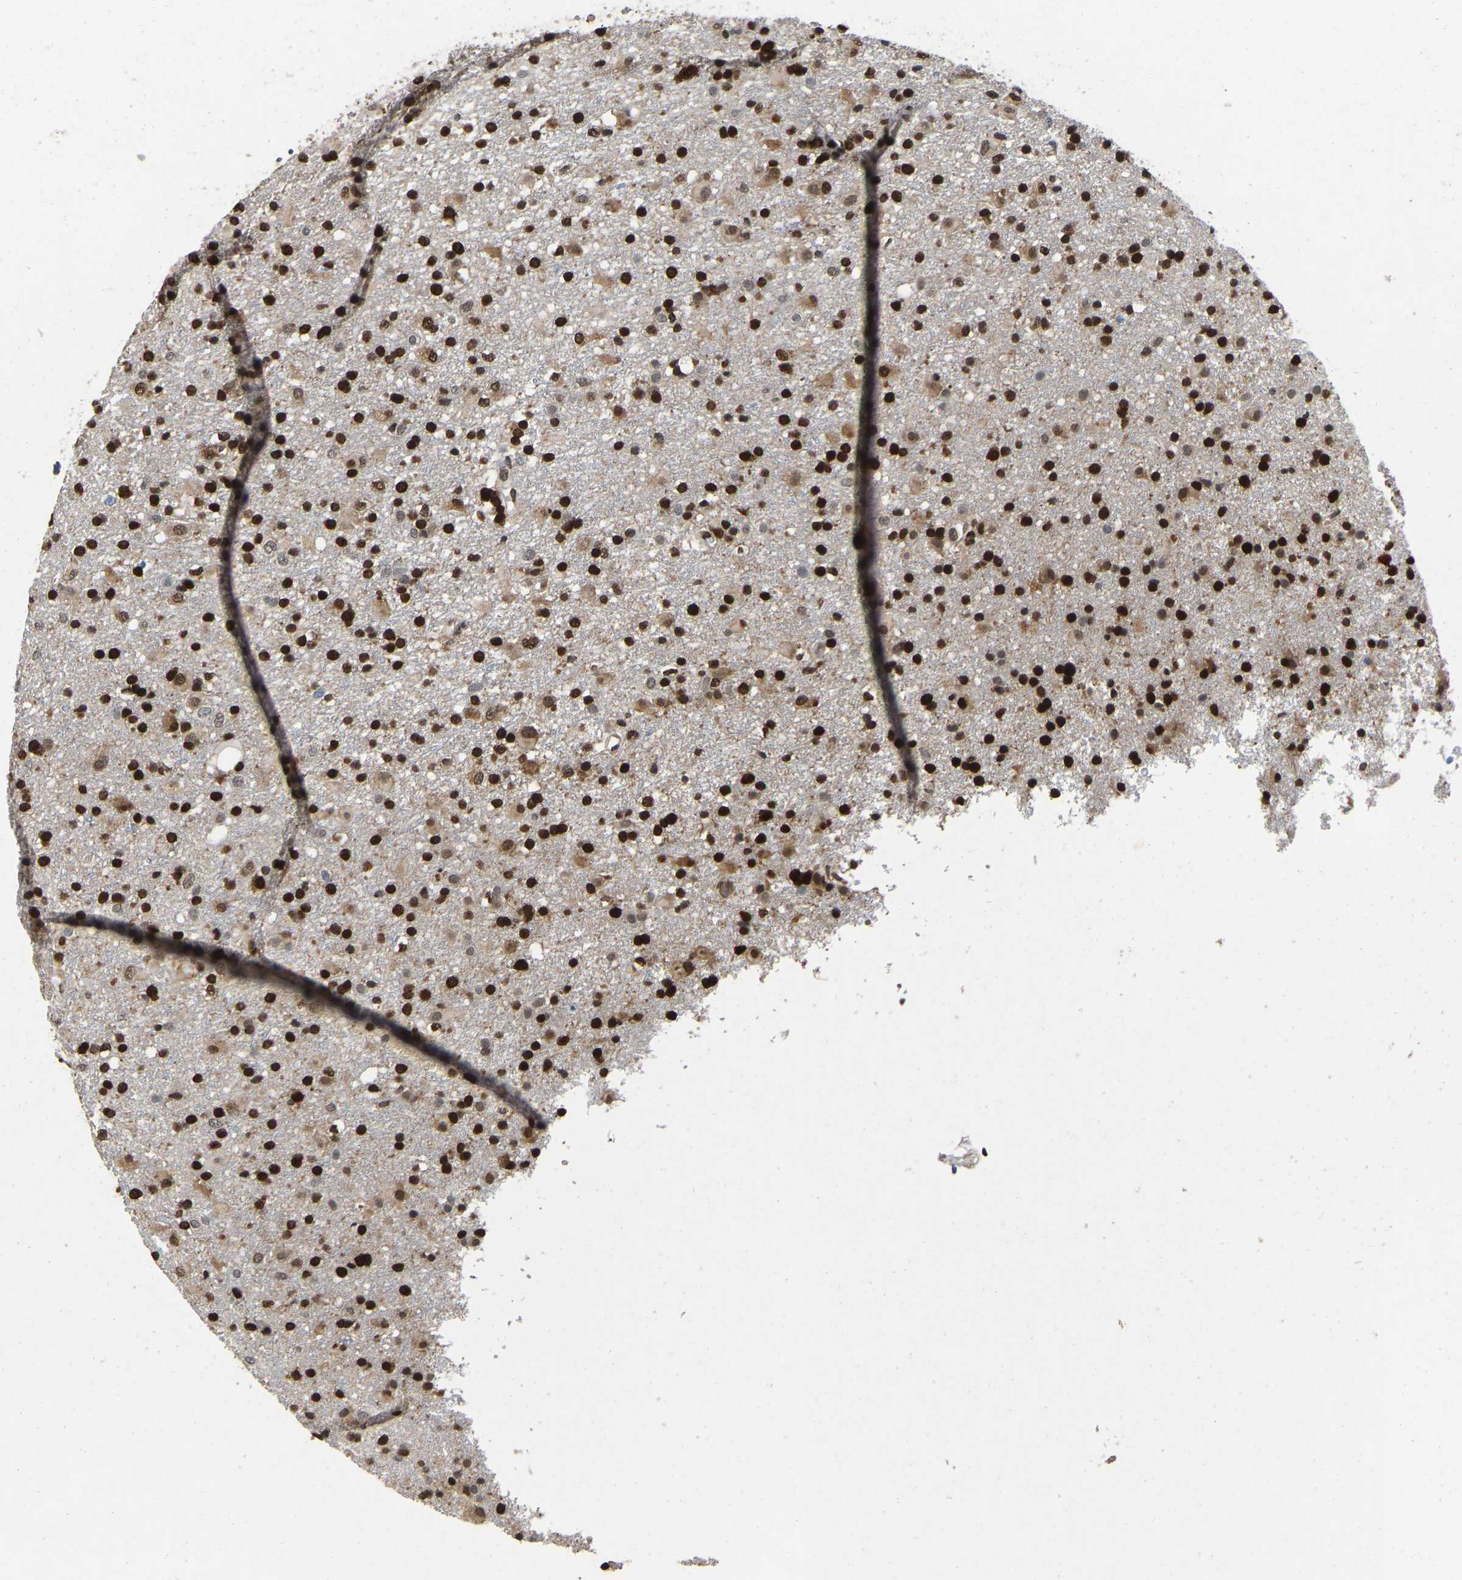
{"staining": {"intensity": "strong", "quantity": ">75%", "location": "nuclear"}, "tissue": "glioma", "cell_type": "Tumor cells", "image_type": "cancer", "snomed": [{"axis": "morphology", "description": "Glioma, malignant, Low grade"}, {"axis": "topography", "description": "Brain"}], "caption": "Human glioma stained for a protein (brown) displays strong nuclear positive positivity in approximately >75% of tumor cells.", "gene": "QKI", "patient": {"sex": "male", "age": 65}}